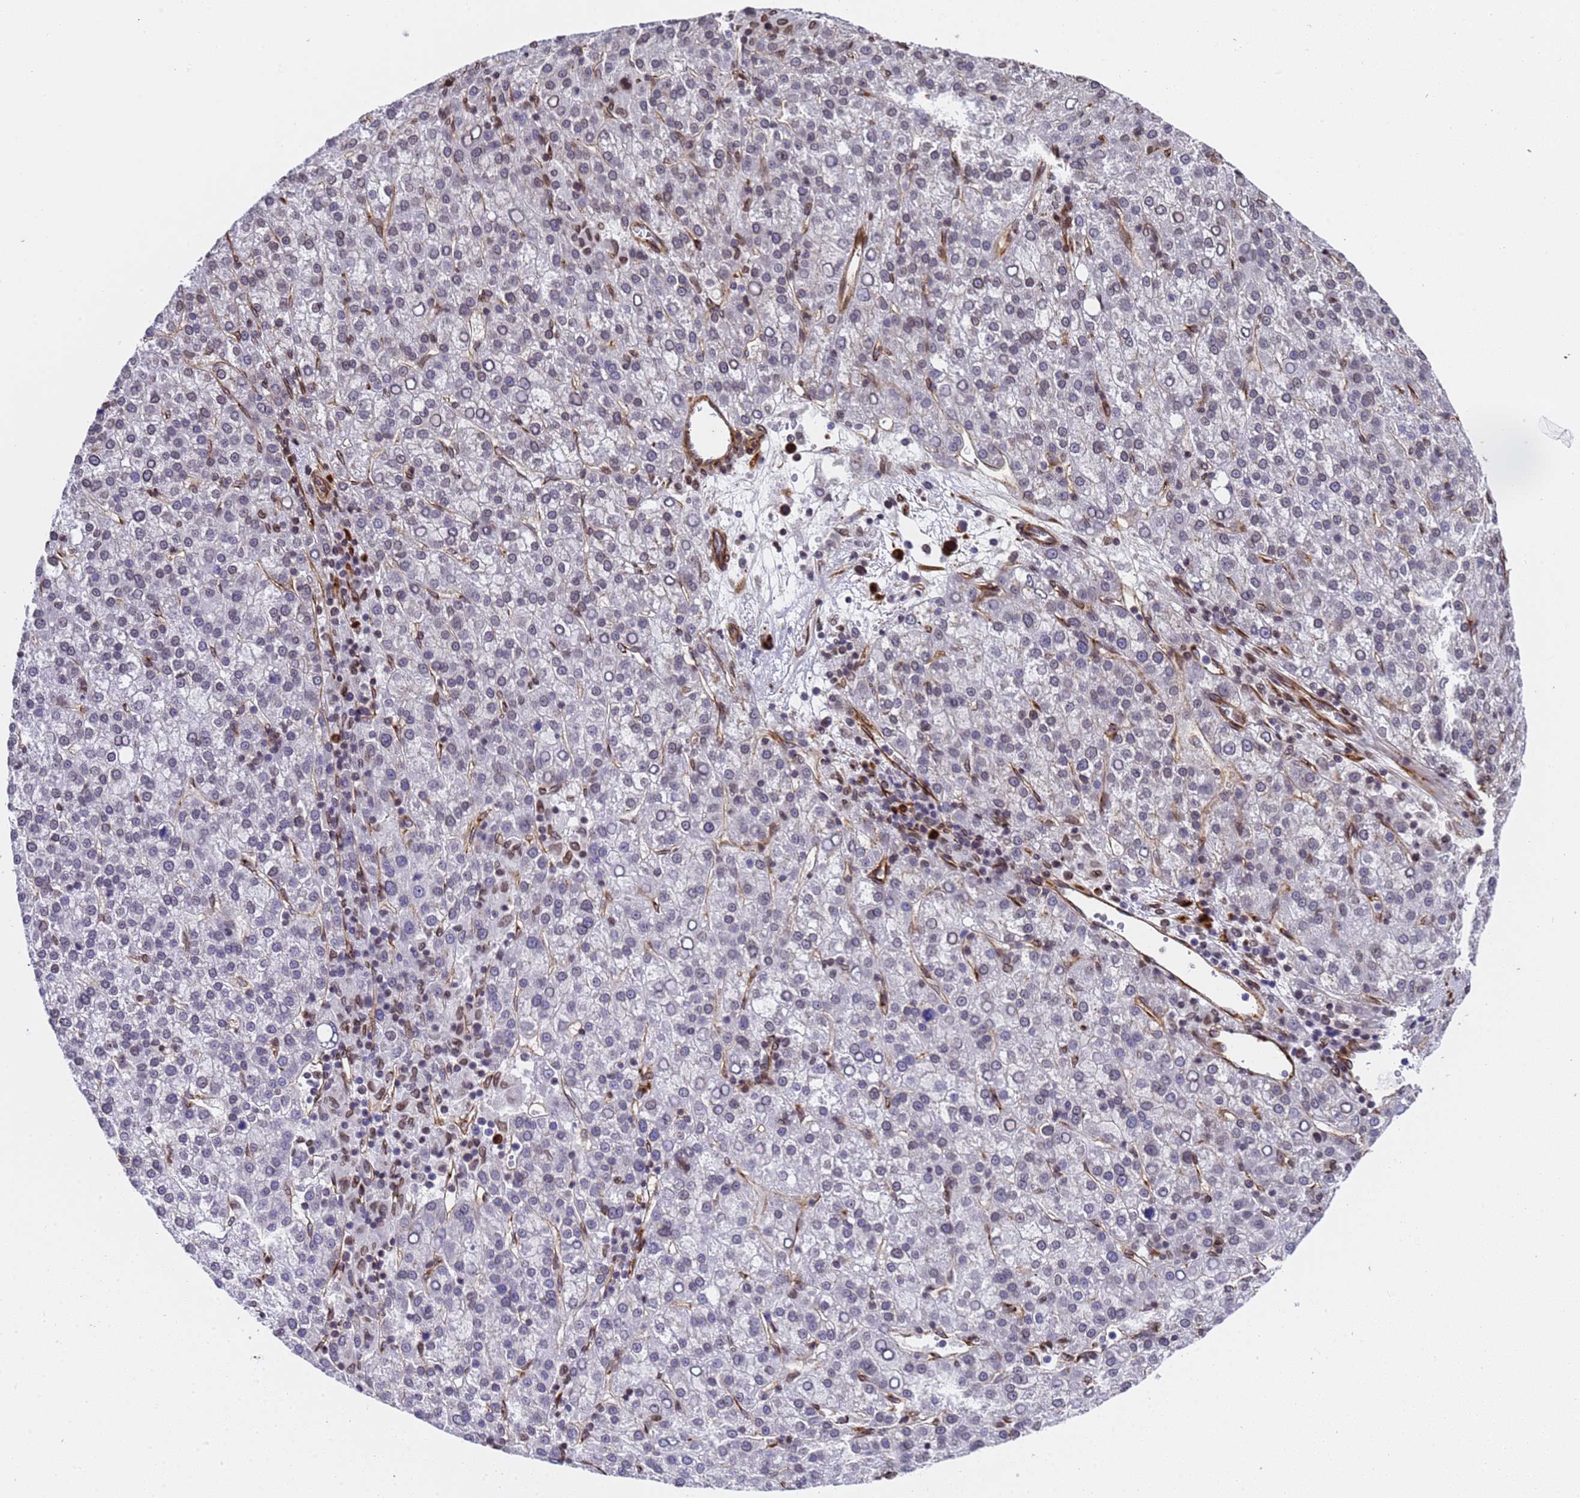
{"staining": {"intensity": "negative", "quantity": "none", "location": "none"}, "tissue": "liver cancer", "cell_type": "Tumor cells", "image_type": "cancer", "snomed": [{"axis": "morphology", "description": "Carcinoma, Hepatocellular, NOS"}, {"axis": "topography", "description": "Liver"}], "caption": "Tumor cells are negative for protein expression in human hepatocellular carcinoma (liver). (Brightfield microscopy of DAB (3,3'-diaminobenzidine) IHC at high magnification).", "gene": "IGFBP7", "patient": {"sex": "female", "age": 58}}